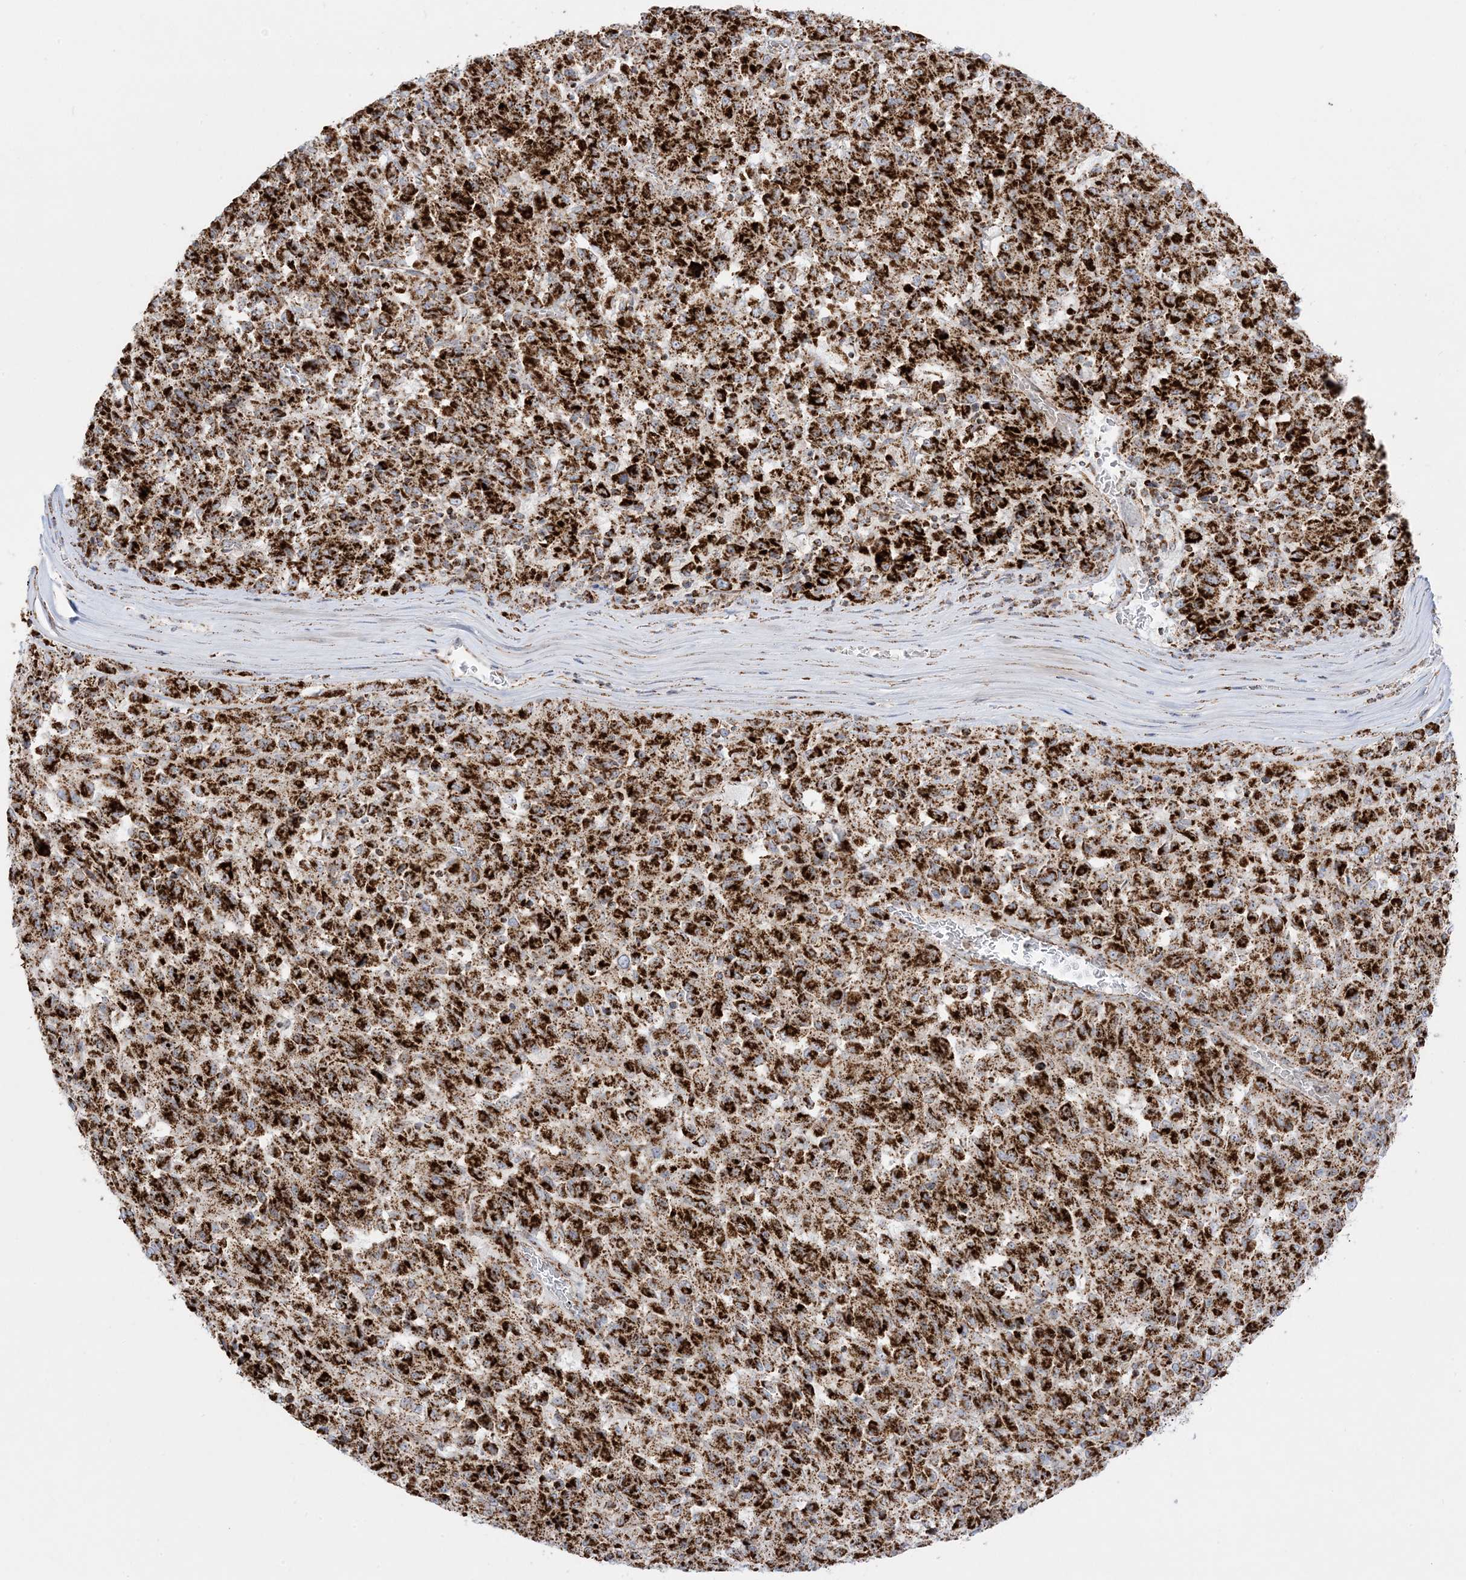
{"staining": {"intensity": "strong", "quantity": ">75%", "location": "cytoplasmic/membranous"}, "tissue": "melanoma", "cell_type": "Tumor cells", "image_type": "cancer", "snomed": [{"axis": "morphology", "description": "Malignant melanoma, Metastatic site"}, {"axis": "topography", "description": "Lung"}], "caption": "Malignant melanoma (metastatic site) tissue demonstrates strong cytoplasmic/membranous staining in approximately >75% of tumor cells (DAB IHC, brown staining for protein, blue staining for nuclei).", "gene": "MRPS36", "patient": {"sex": "male", "age": 64}}